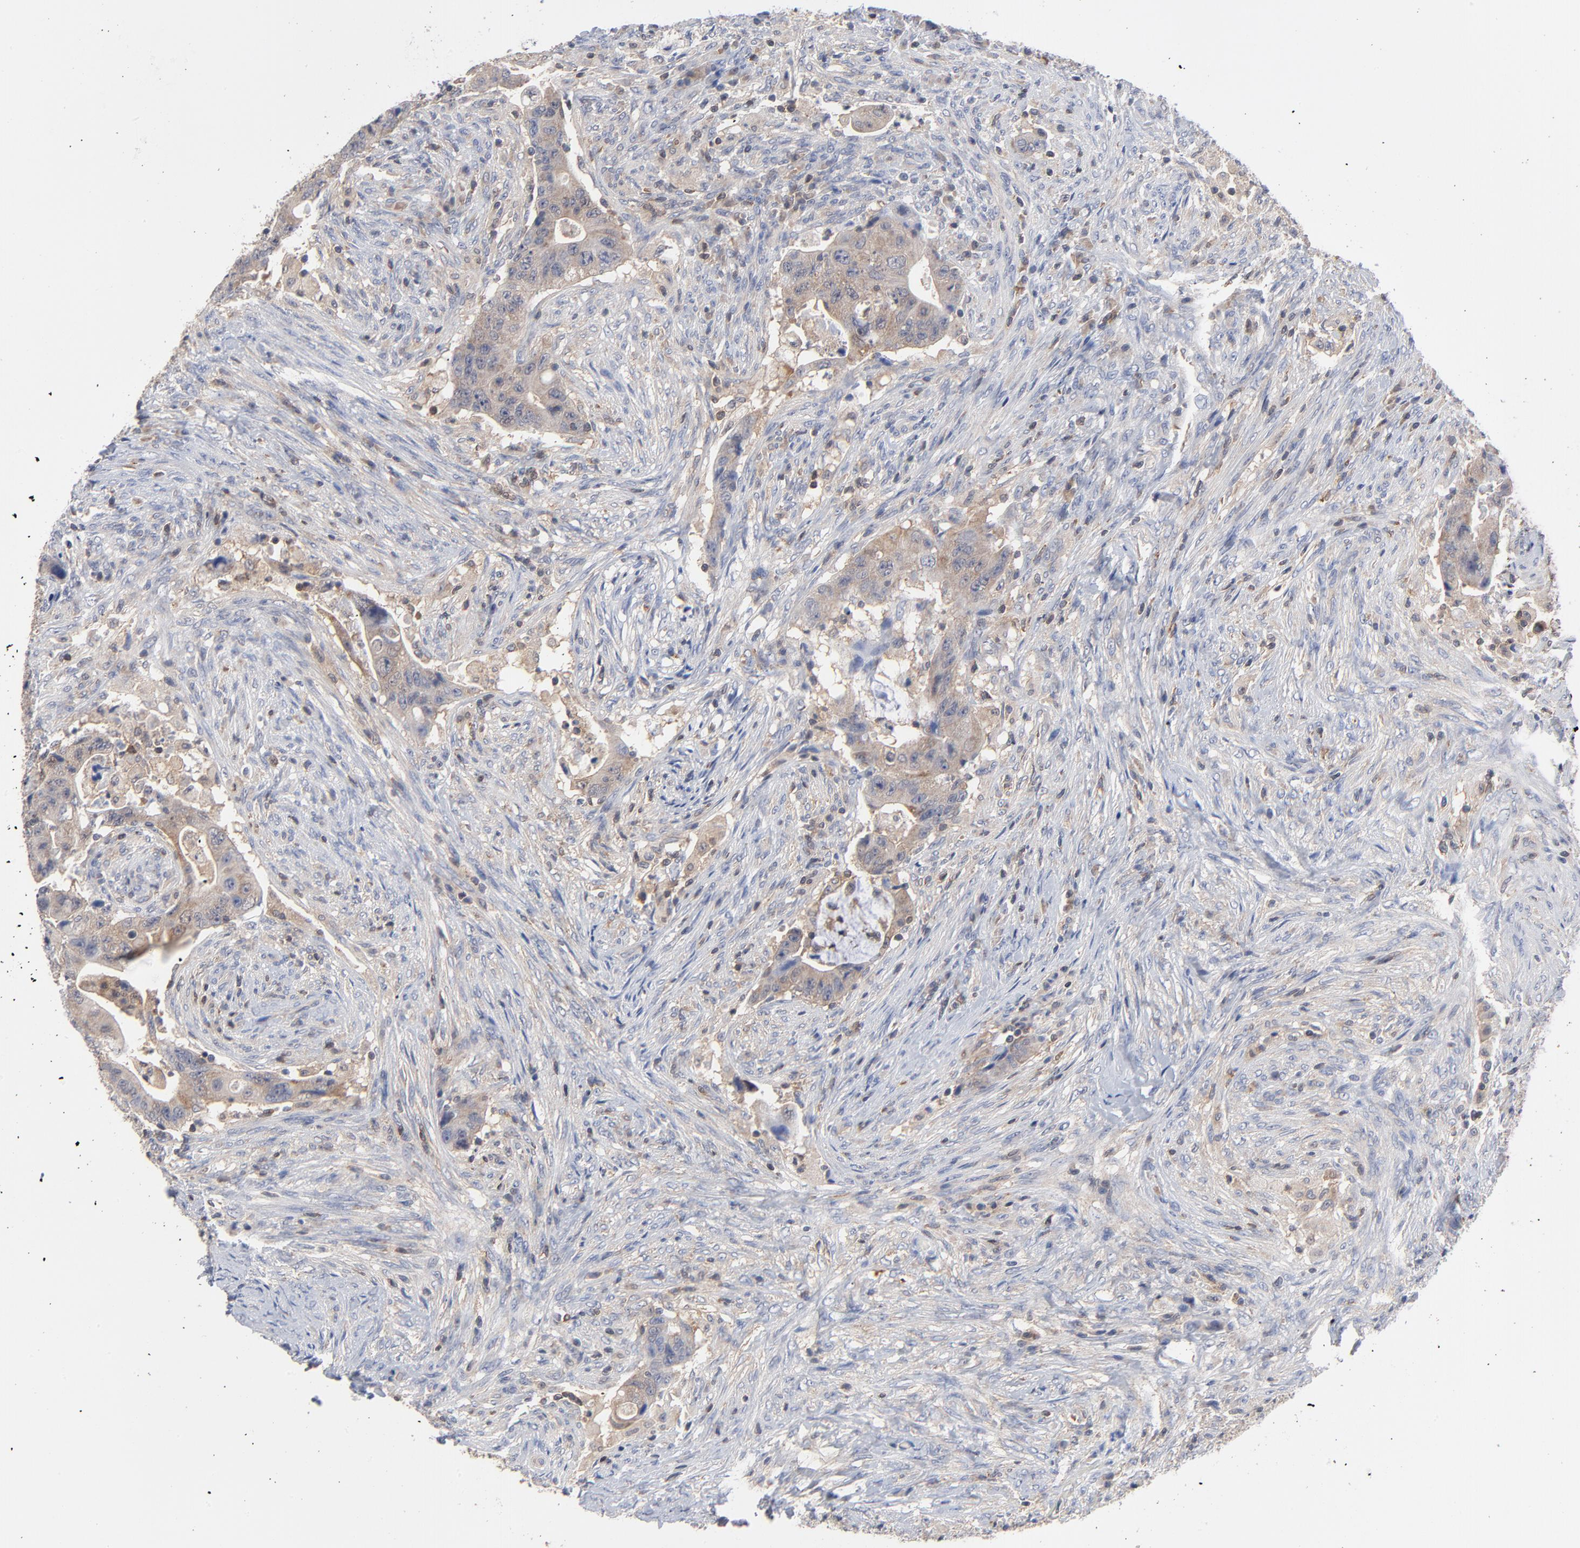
{"staining": {"intensity": "weak", "quantity": ">75%", "location": "cytoplasmic/membranous"}, "tissue": "colorectal cancer", "cell_type": "Tumor cells", "image_type": "cancer", "snomed": [{"axis": "morphology", "description": "Adenocarcinoma, NOS"}, {"axis": "topography", "description": "Rectum"}], "caption": "This micrograph shows immunohistochemistry (IHC) staining of human colorectal cancer, with low weak cytoplasmic/membranous staining in about >75% of tumor cells.", "gene": "CAB39L", "patient": {"sex": "female", "age": 71}}